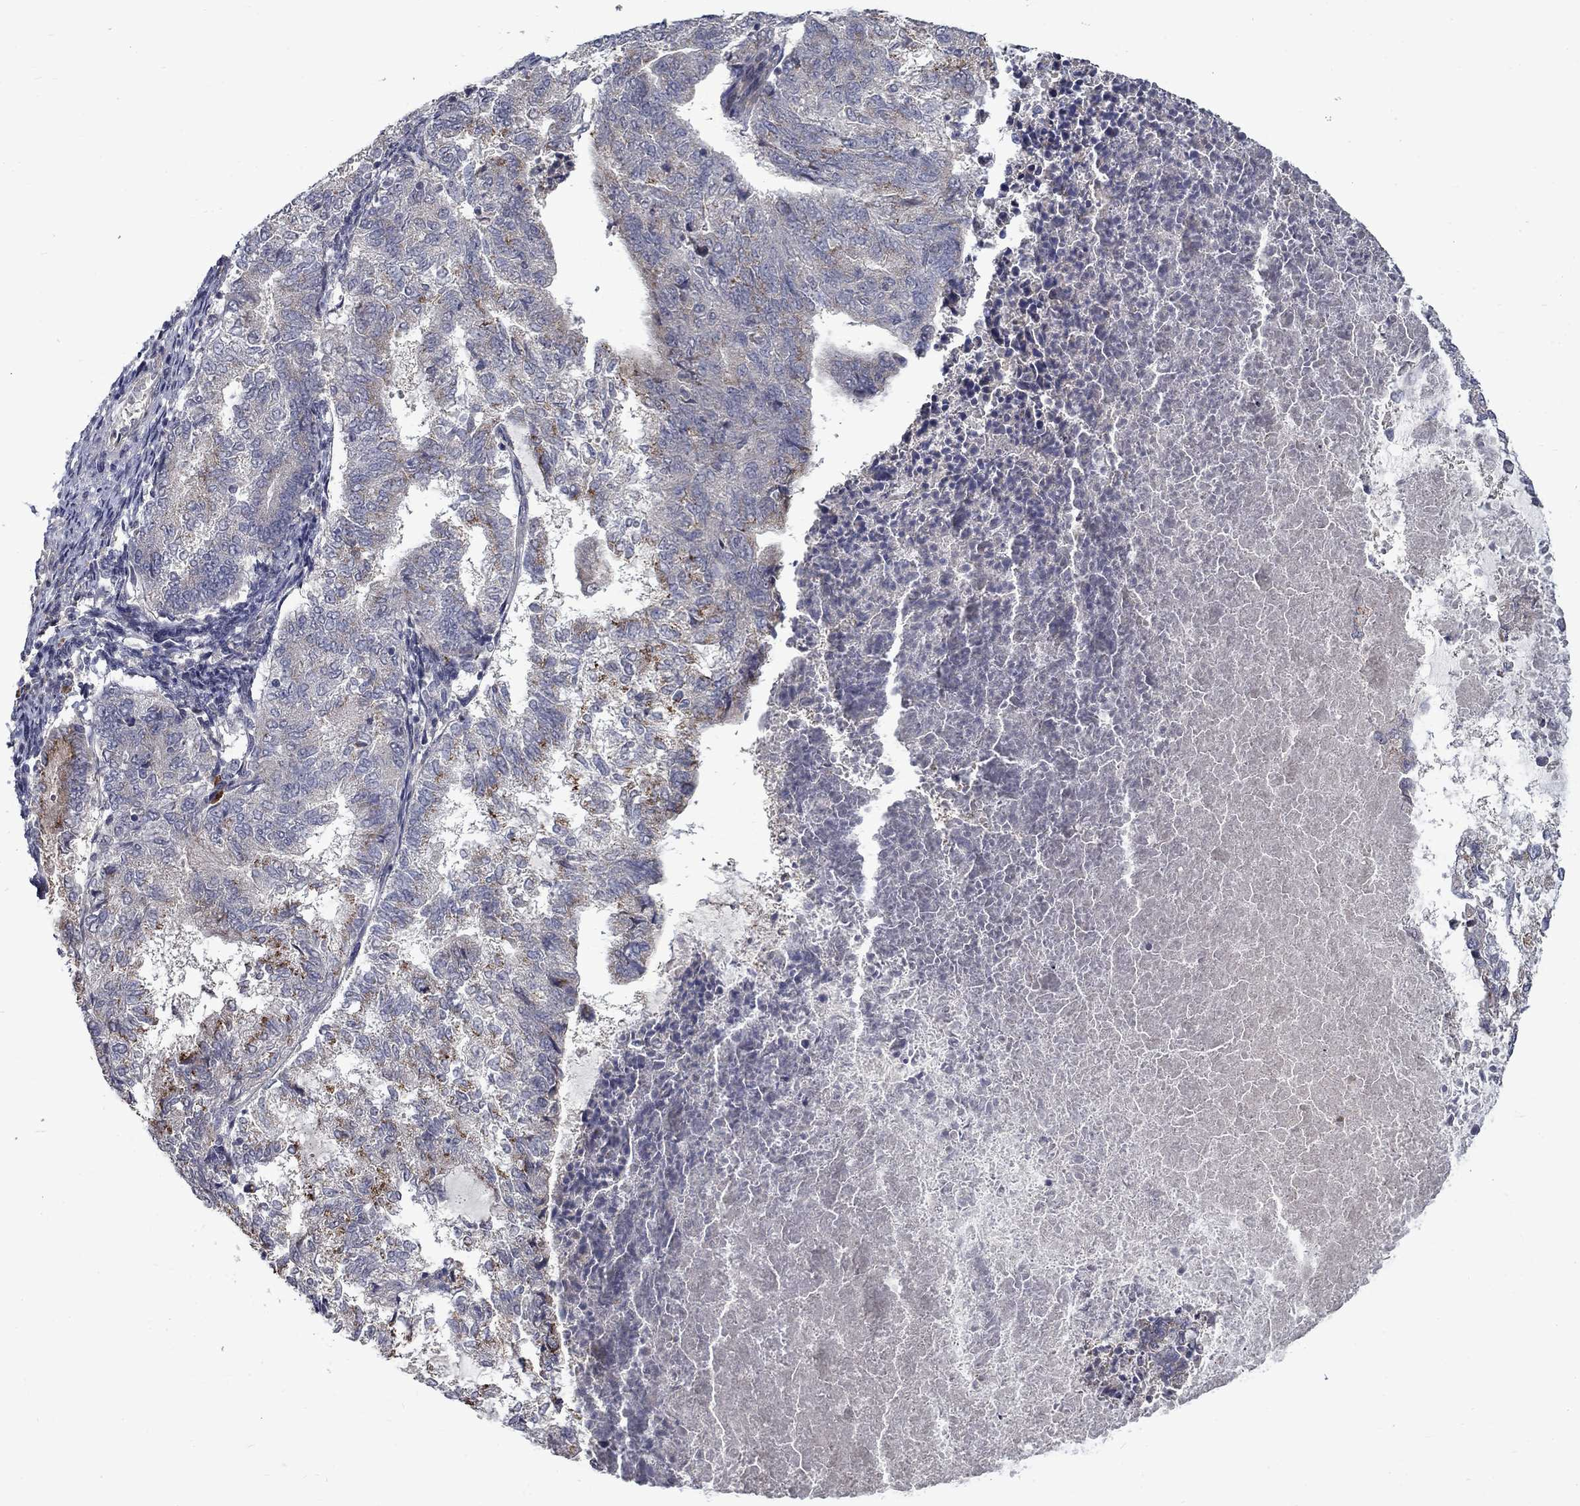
{"staining": {"intensity": "strong", "quantity": "<25%", "location": "cytoplasmic/membranous"}, "tissue": "endometrial cancer", "cell_type": "Tumor cells", "image_type": "cancer", "snomed": [{"axis": "morphology", "description": "Adenocarcinoma, NOS"}, {"axis": "topography", "description": "Endometrium"}], "caption": "Endometrial cancer stained with a brown dye shows strong cytoplasmic/membranous positive expression in about <25% of tumor cells.", "gene": "FAM3B", "patient": {"sex": "female", "age": 65}}